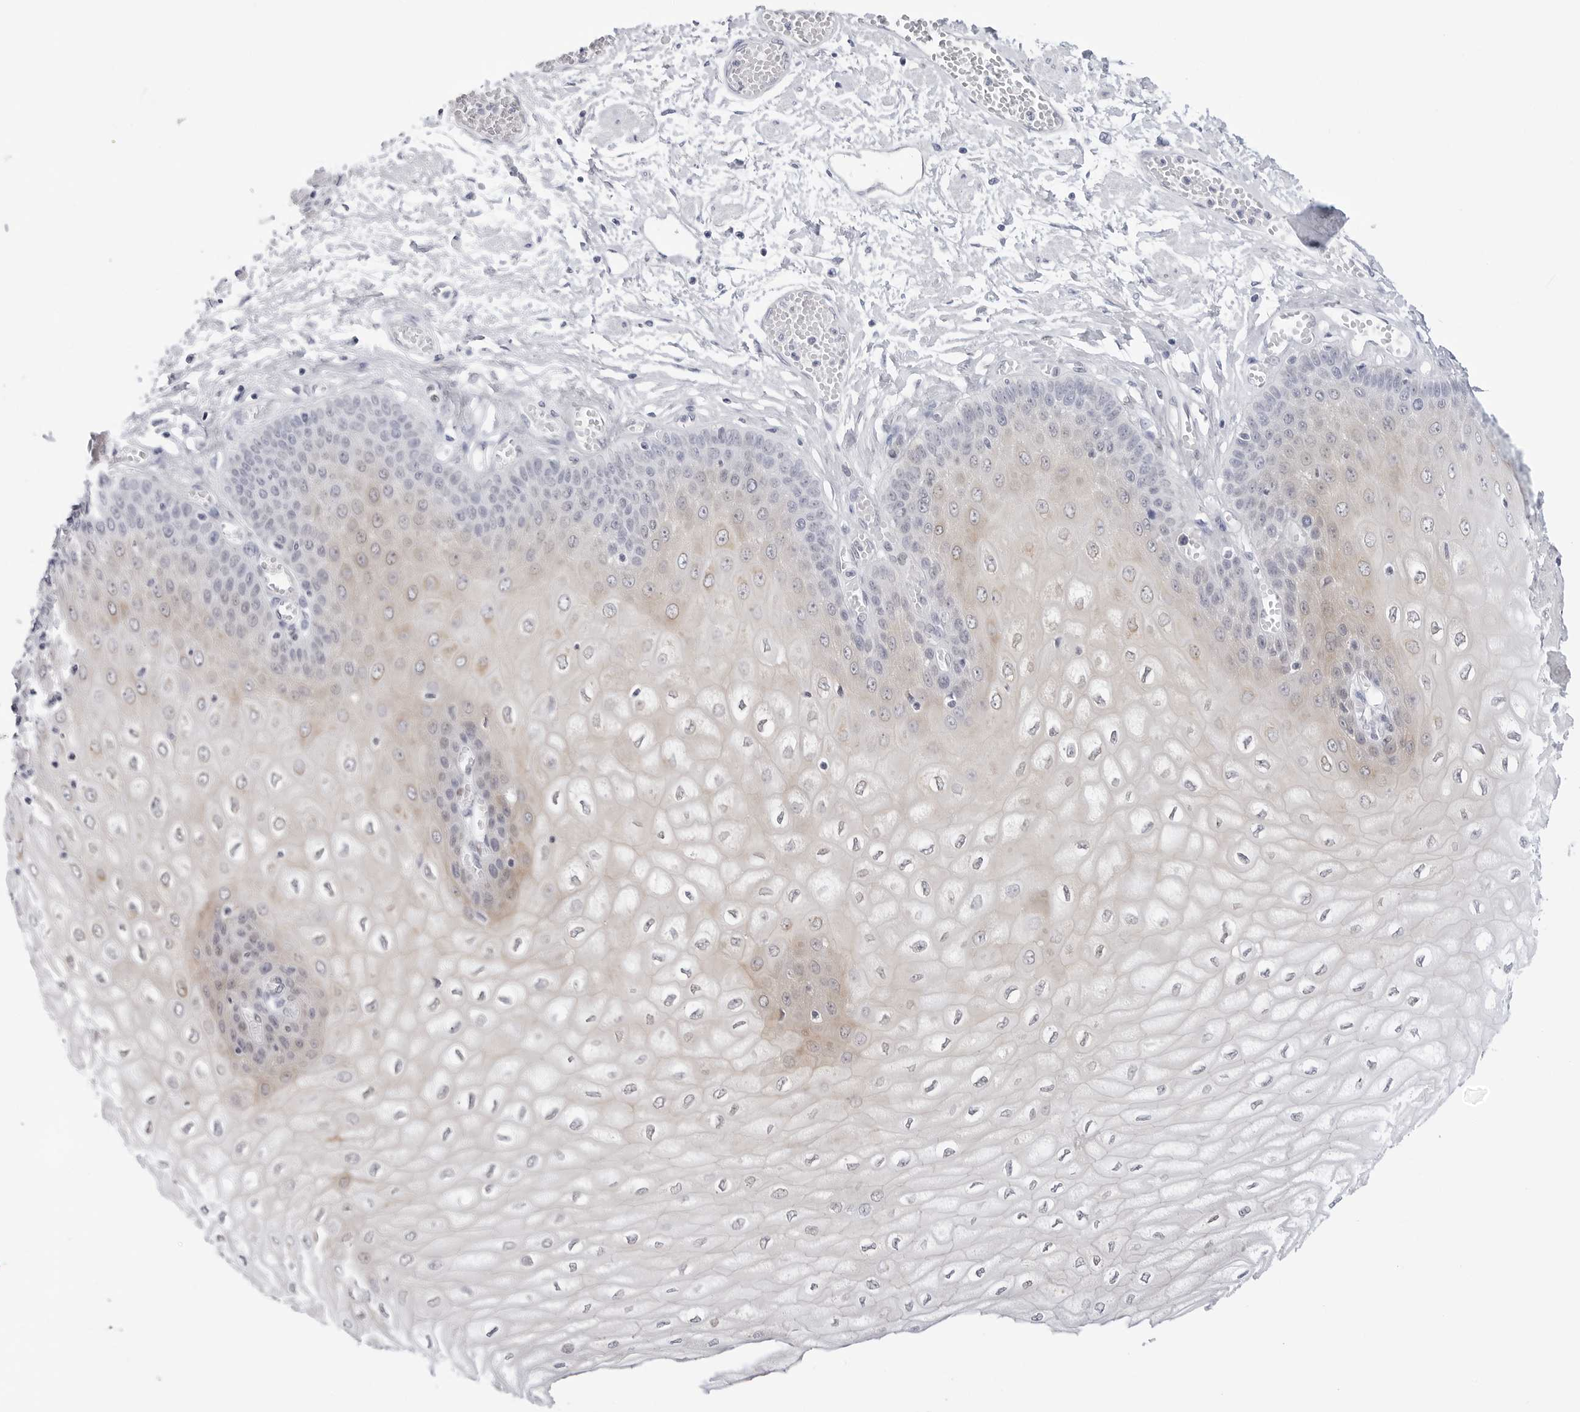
{"staining": {"intensity": "moderate", "quantity": "<25%", "location": "cytoplasmic/membranous"}, "tissue": "esophagus", "cell_type": "Squamous epithelial cells", "image_type": "normal", "snomed": [{"axis": "morphology", "description": "Normal tissue, NOS"}, {"axis": "topography", "description": "Esophagus"}], "caption": "A brown stain shows moderate cytoplasmic/membranous positivity of a protein in squamous epithelial cells of benign esophagus.", "gene": "SLC19A1", "patient": {"sex": "male", "age": 60}}